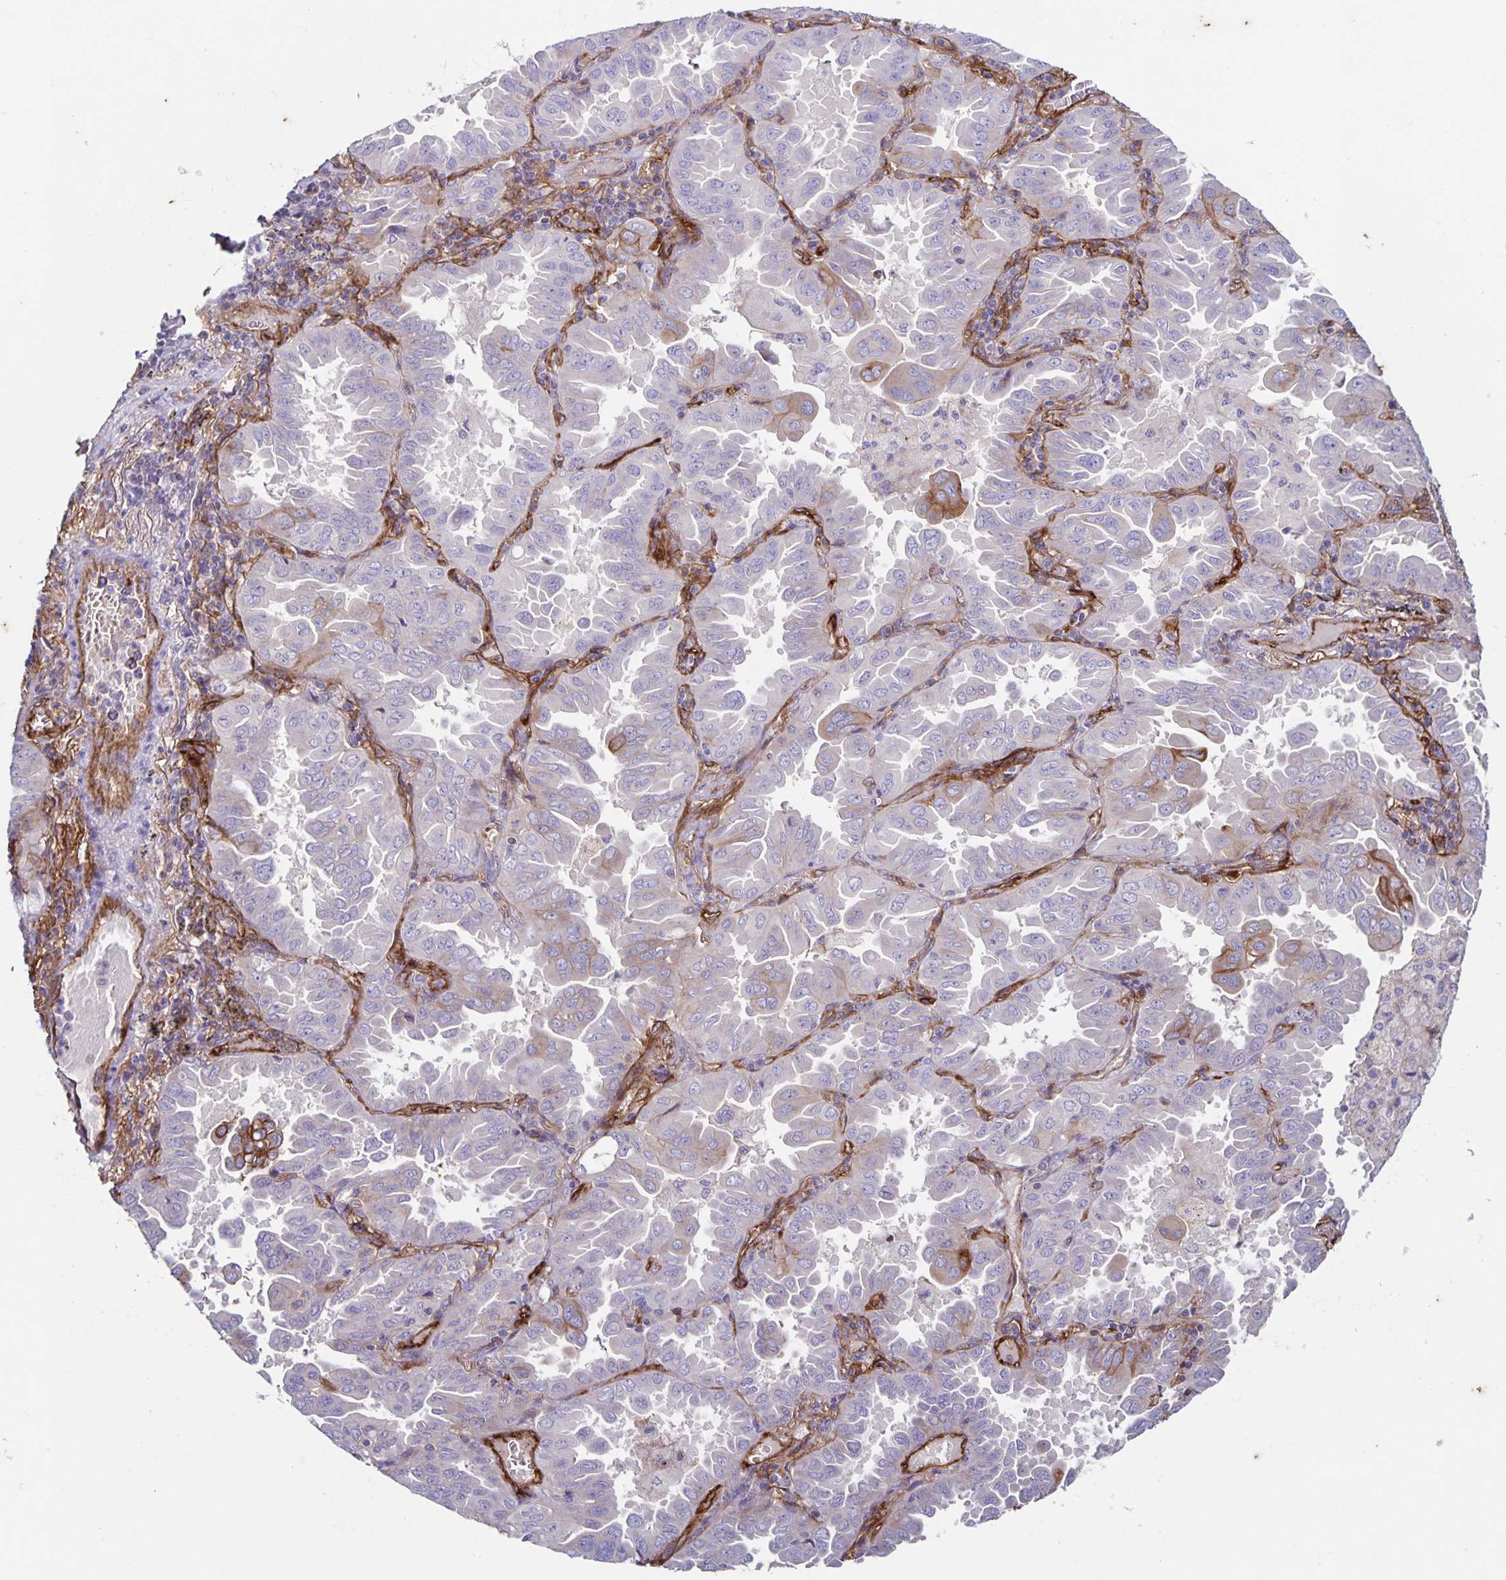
{"staining": {"intensity": "moderate", "quantity": "<25%", "location": "cytoplasmic/membranous"}, "tissue": "lung cancer", "cell_type": "Tumor cells", "image_type": "cancer", "snomed": [{"axis": "morphology", "description": "Adenocarcinoma, NOS"}, {"axis": "topography", "description": "Lung"}], "caption": "An image showing moderate cytoplasmic/membranous expression in about <25% of tumor cells in lung cancer, as visualized by brown immunohistochemical staining.", "gene": "ITGA2", "patient": {"sex": "male", "age": 64}}